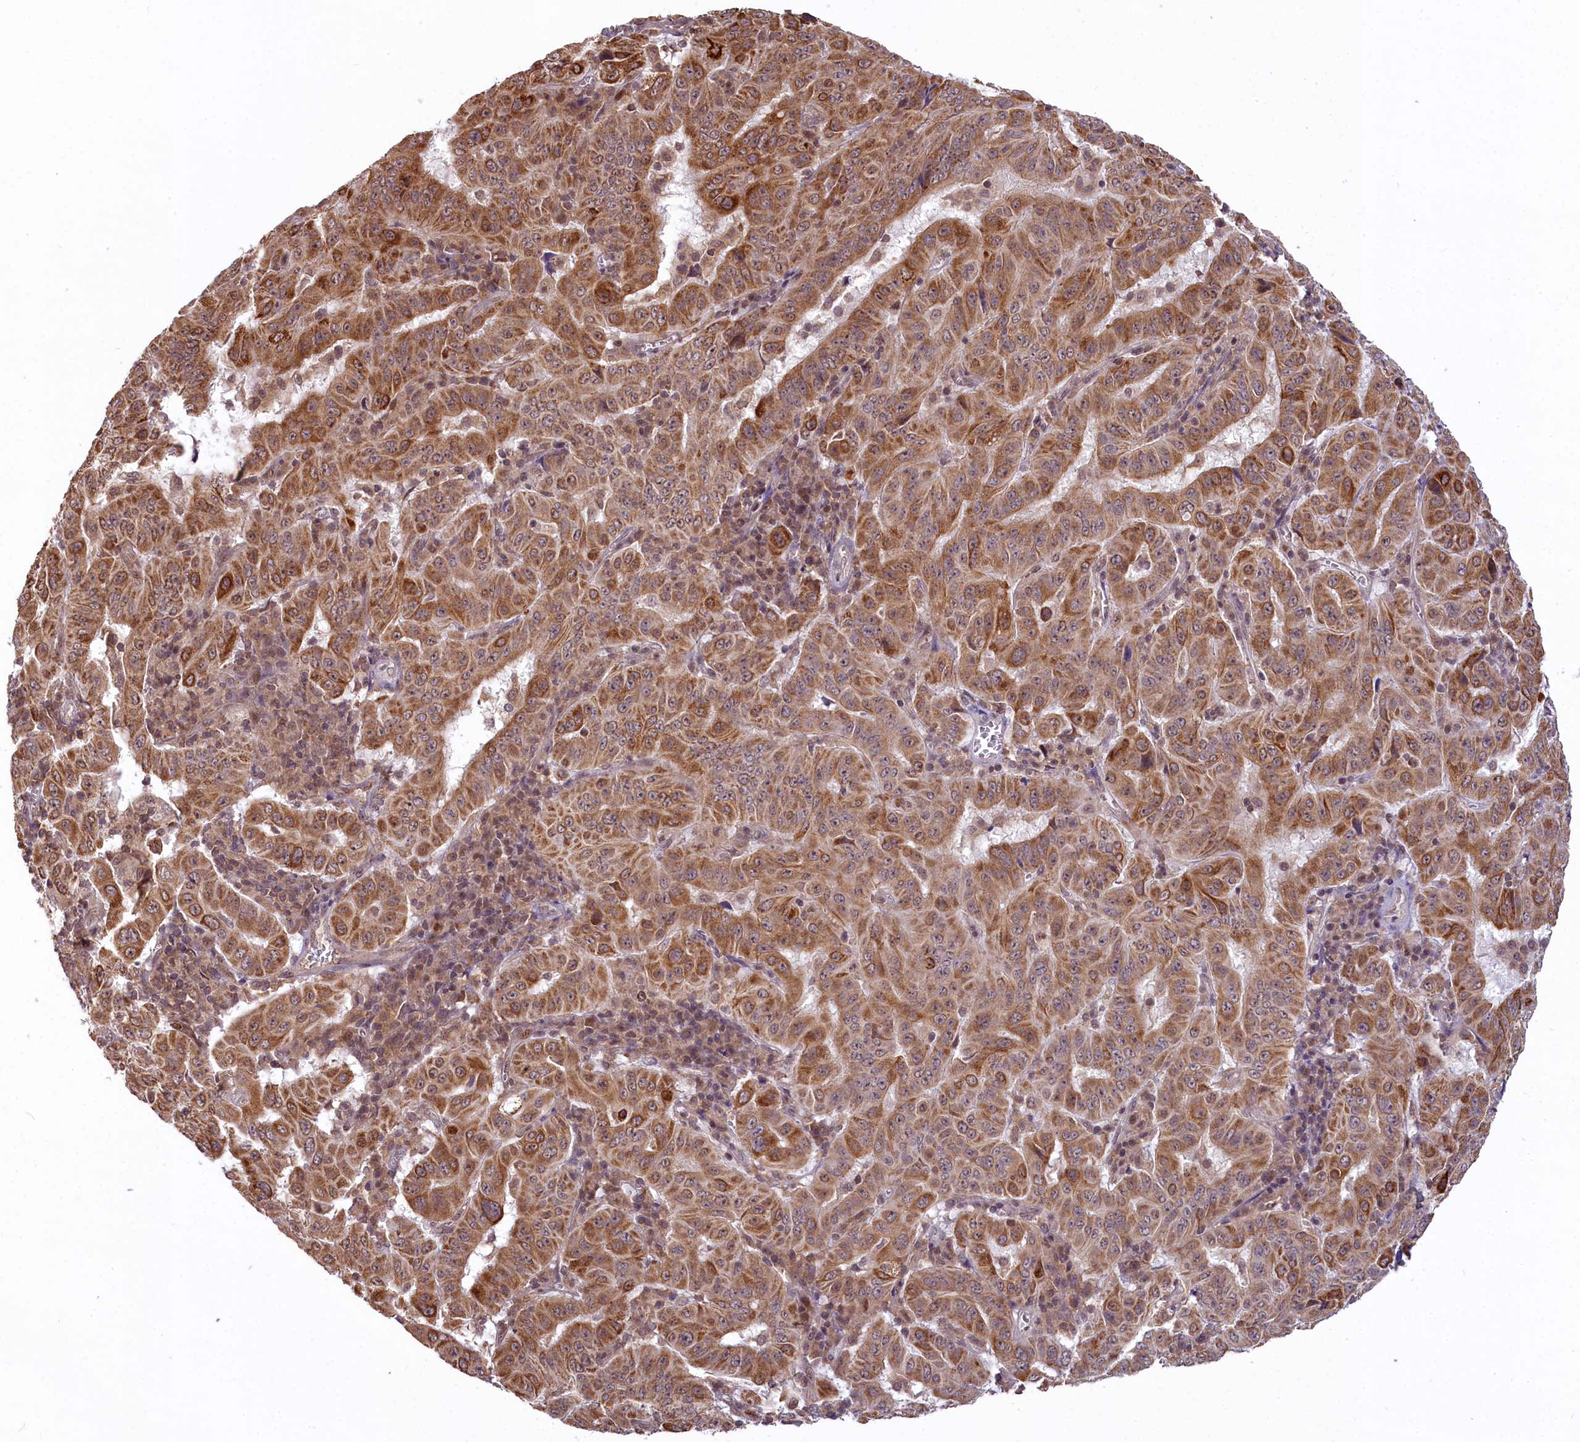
{"staining": {"intensity": "moderate", "quantity": ">75%", "location": "cytoplasmic/membranous"}, "tissue": "pancreatic cancer", "cell_type": "Tumor cells", "image_type": "cancer", "snomed": [{"axis": "morphology", "description": "Adenocarcinoma, NOS"}, {"axis": "topography", "description": "Pancreas"}], "caption": "Brown immunohistochemical staining in pancreatic cancer reveals moderate cytoplasmic/membranous staining in approximately >75% of tumor cells.", "gene": "CARD8", "patient": {"sex": "male", "age": 63}}